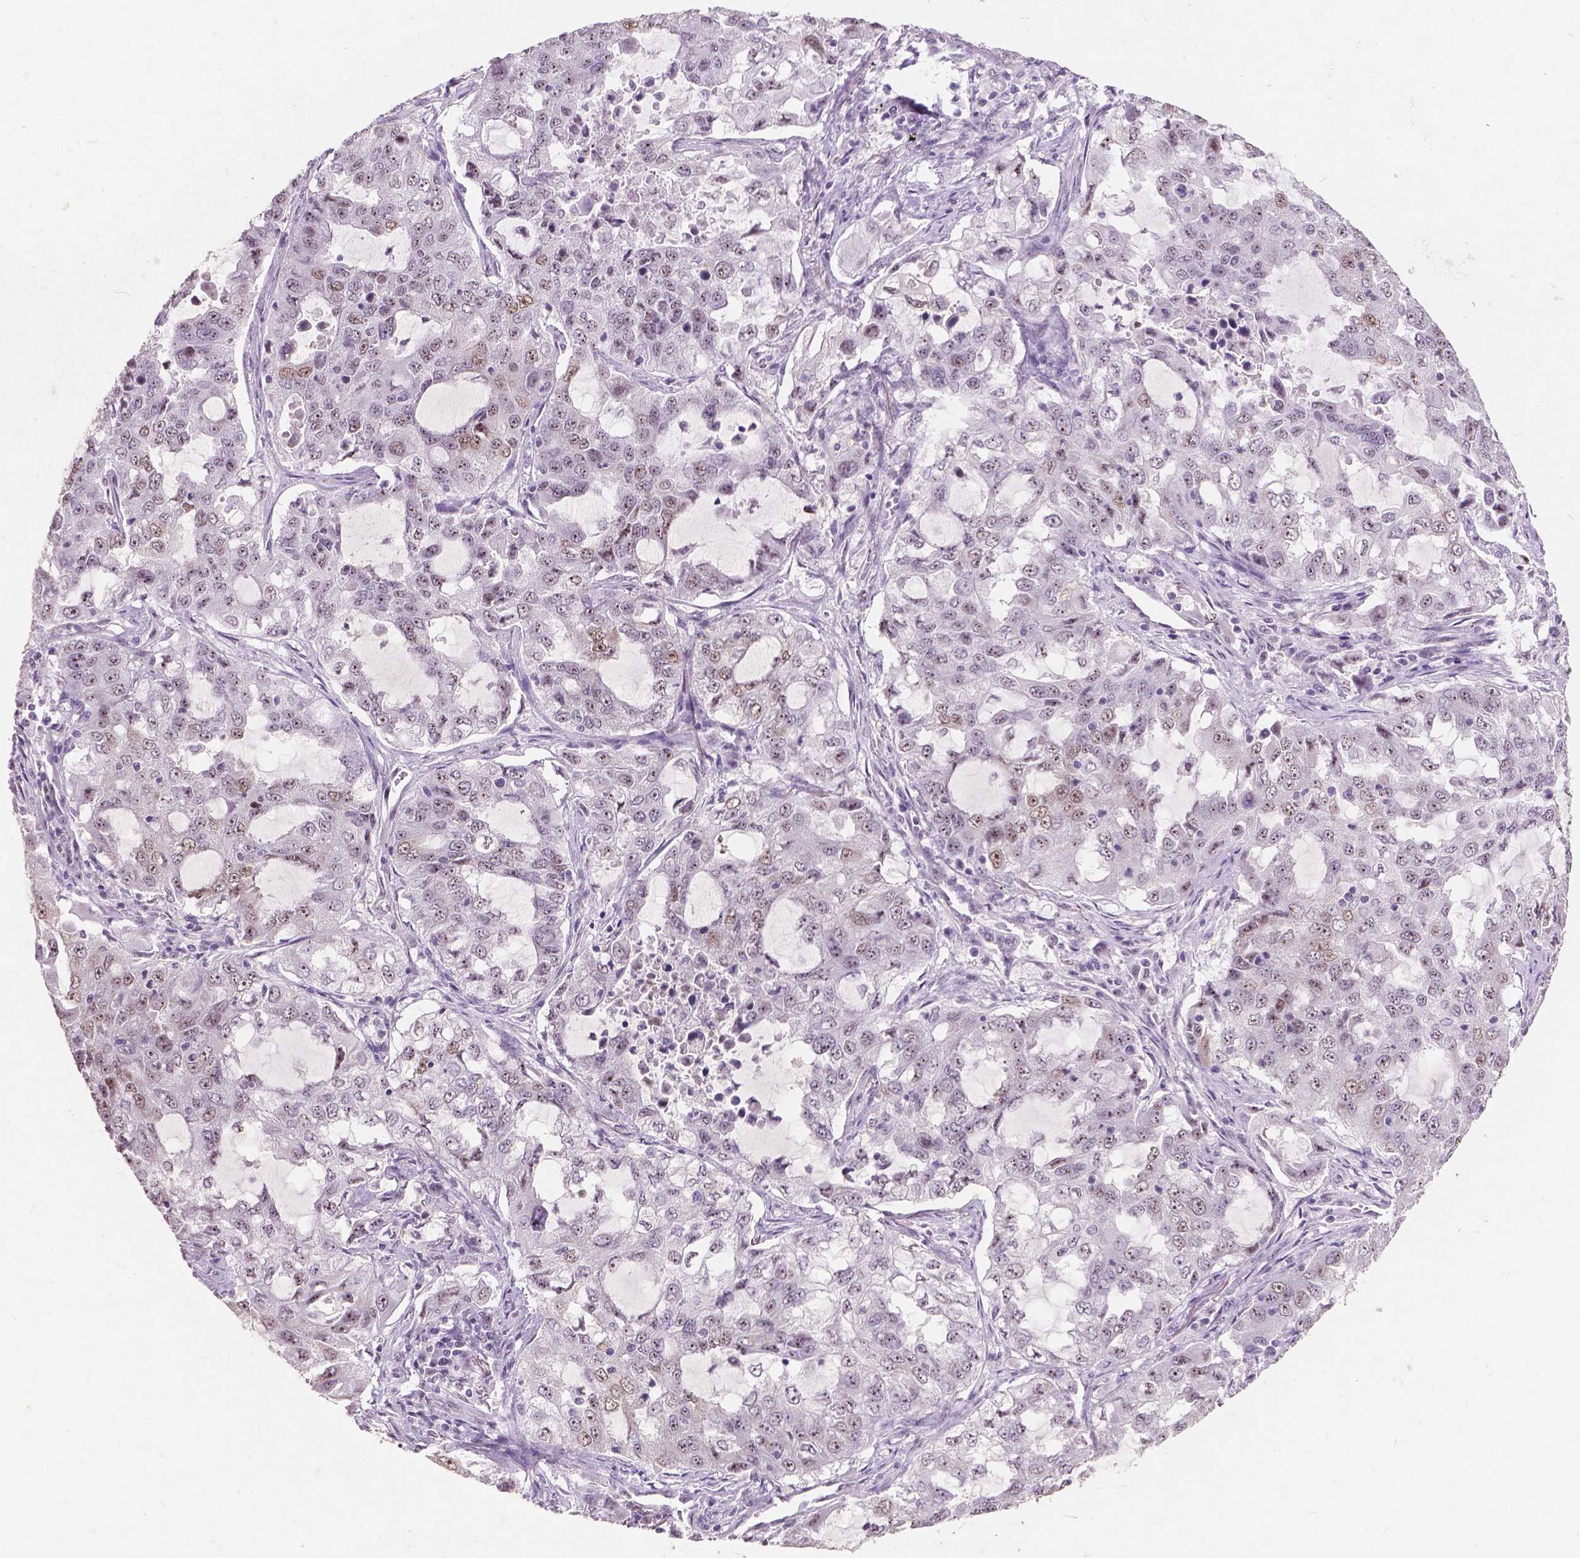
{"staining": {"intensity": "moderate", "quantity": "<25%", "location": "nuclear"}, "tissue": "lung cancer", "cell_type": "Tumor cells", "image_type": "cancer", "snomed": [{"axis": "morphology", "description": "Adenocarcinoma, NOS"}, {"axis": "topography", "description": "Lung"}], "caption": "An immunohistochemistry histopathology image of neoplastic tissue is shown. Protein staining in brown shows moderate nuclear positivity in adenocarcinoma (lung) within tumor cells.", "gene": "COIL", "patient": {"sex": "female", "age": 61}}